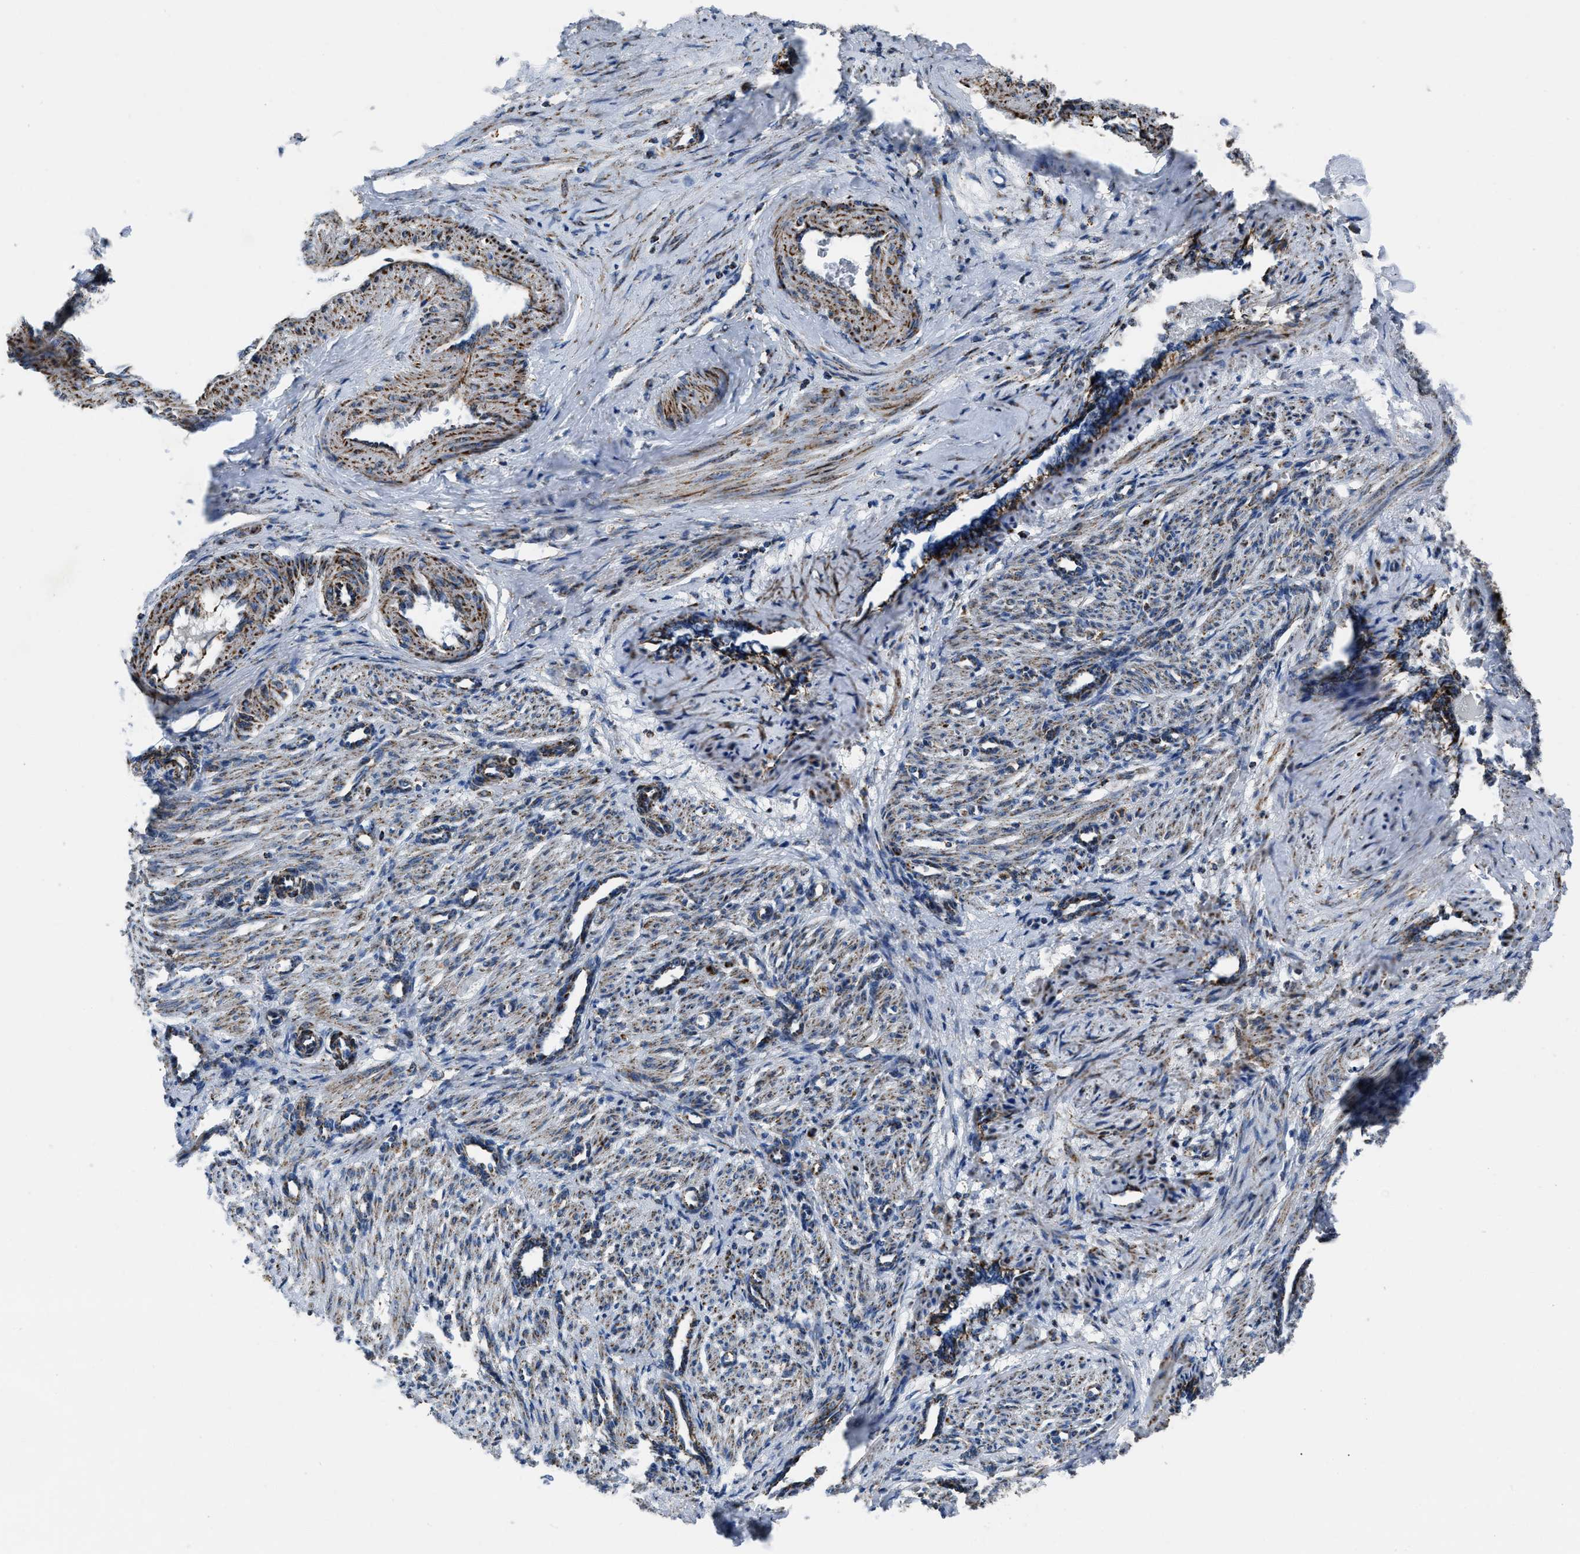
{"staining": {"intensity": "moderate", "quantity": ">75%", "location": "cytoplasmic/membranous"}, "tissue": "smooth muscle", "cell_type": "Smooth muscle cells", "image_type": "normal", "snomed": [{"axis": "morphology", "description": "Normal tissue, NOS"}, {"axis": "topography", "description": "Endometrium"}], "caption": "Smooth muscle cells show moderate cytoplasmic/membranous expression in approximately >75% of cells in benign smooth muscle.", "gene": "NSD3", "patient": {"sex": "female", "age": 33}}